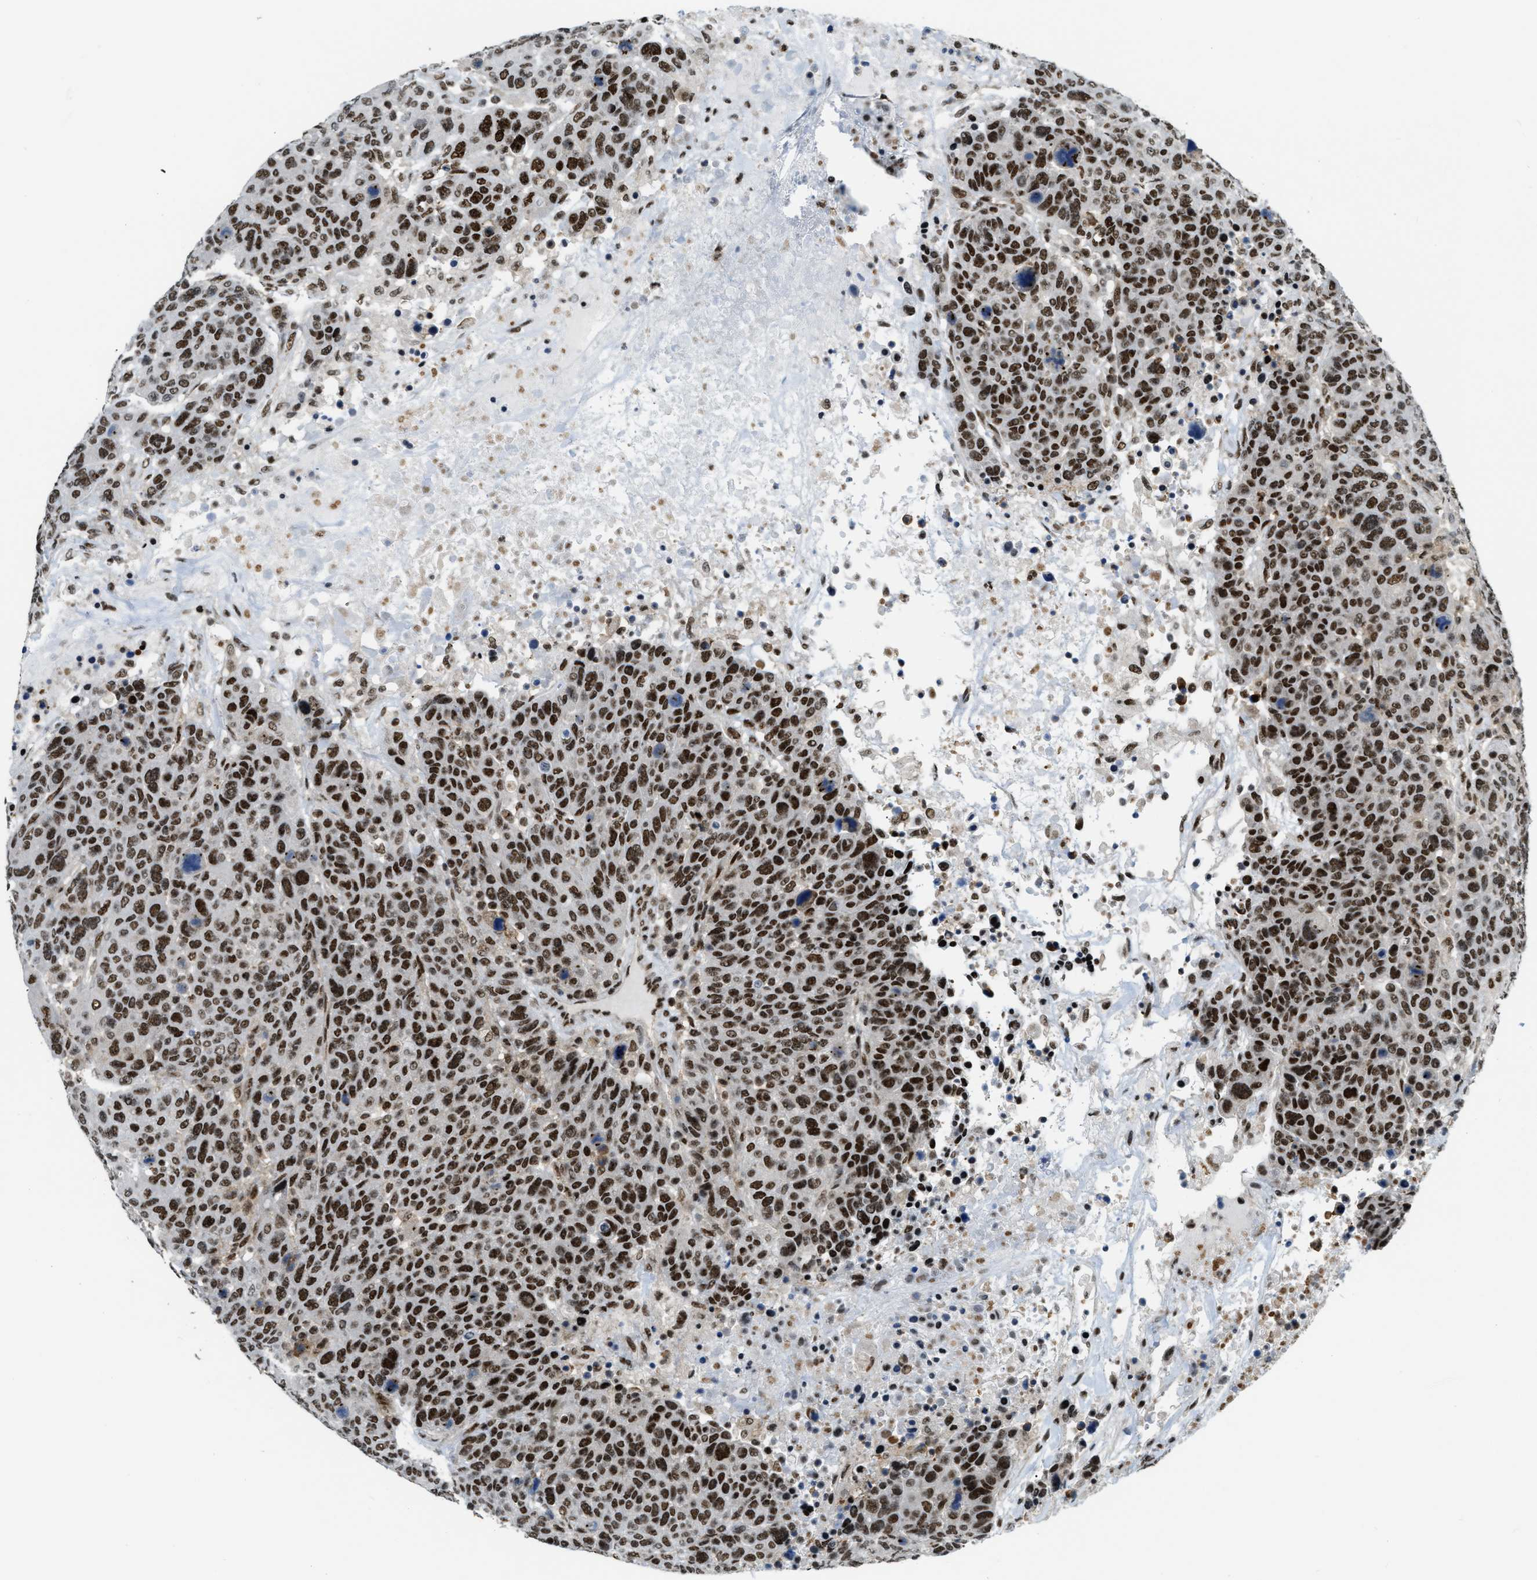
{"staining": {"intensity": "strong", "quantity": ">75%", "location": "nuclear"}, "tissue": "breast cancer", "cell_type": "Tumor cells", "image_type": "cancer", "snomed": [{"axis": "morphology", "description": "Duct carcinoma"}, {"axis": "topography", "description": "Breast"}], "caption": "Tumor cells show high levels of strong nuclear expression in about >75% of cells in intraductal carcinoma (breast). The protein is stained brown, and the nuclei are stained in blue (DAB (3,3'-diaminobenzidine) IHC with brightfield microscopy, high magnification).", "gene": "NUMA1", "patient": {"sex": "female", "age": 37}}